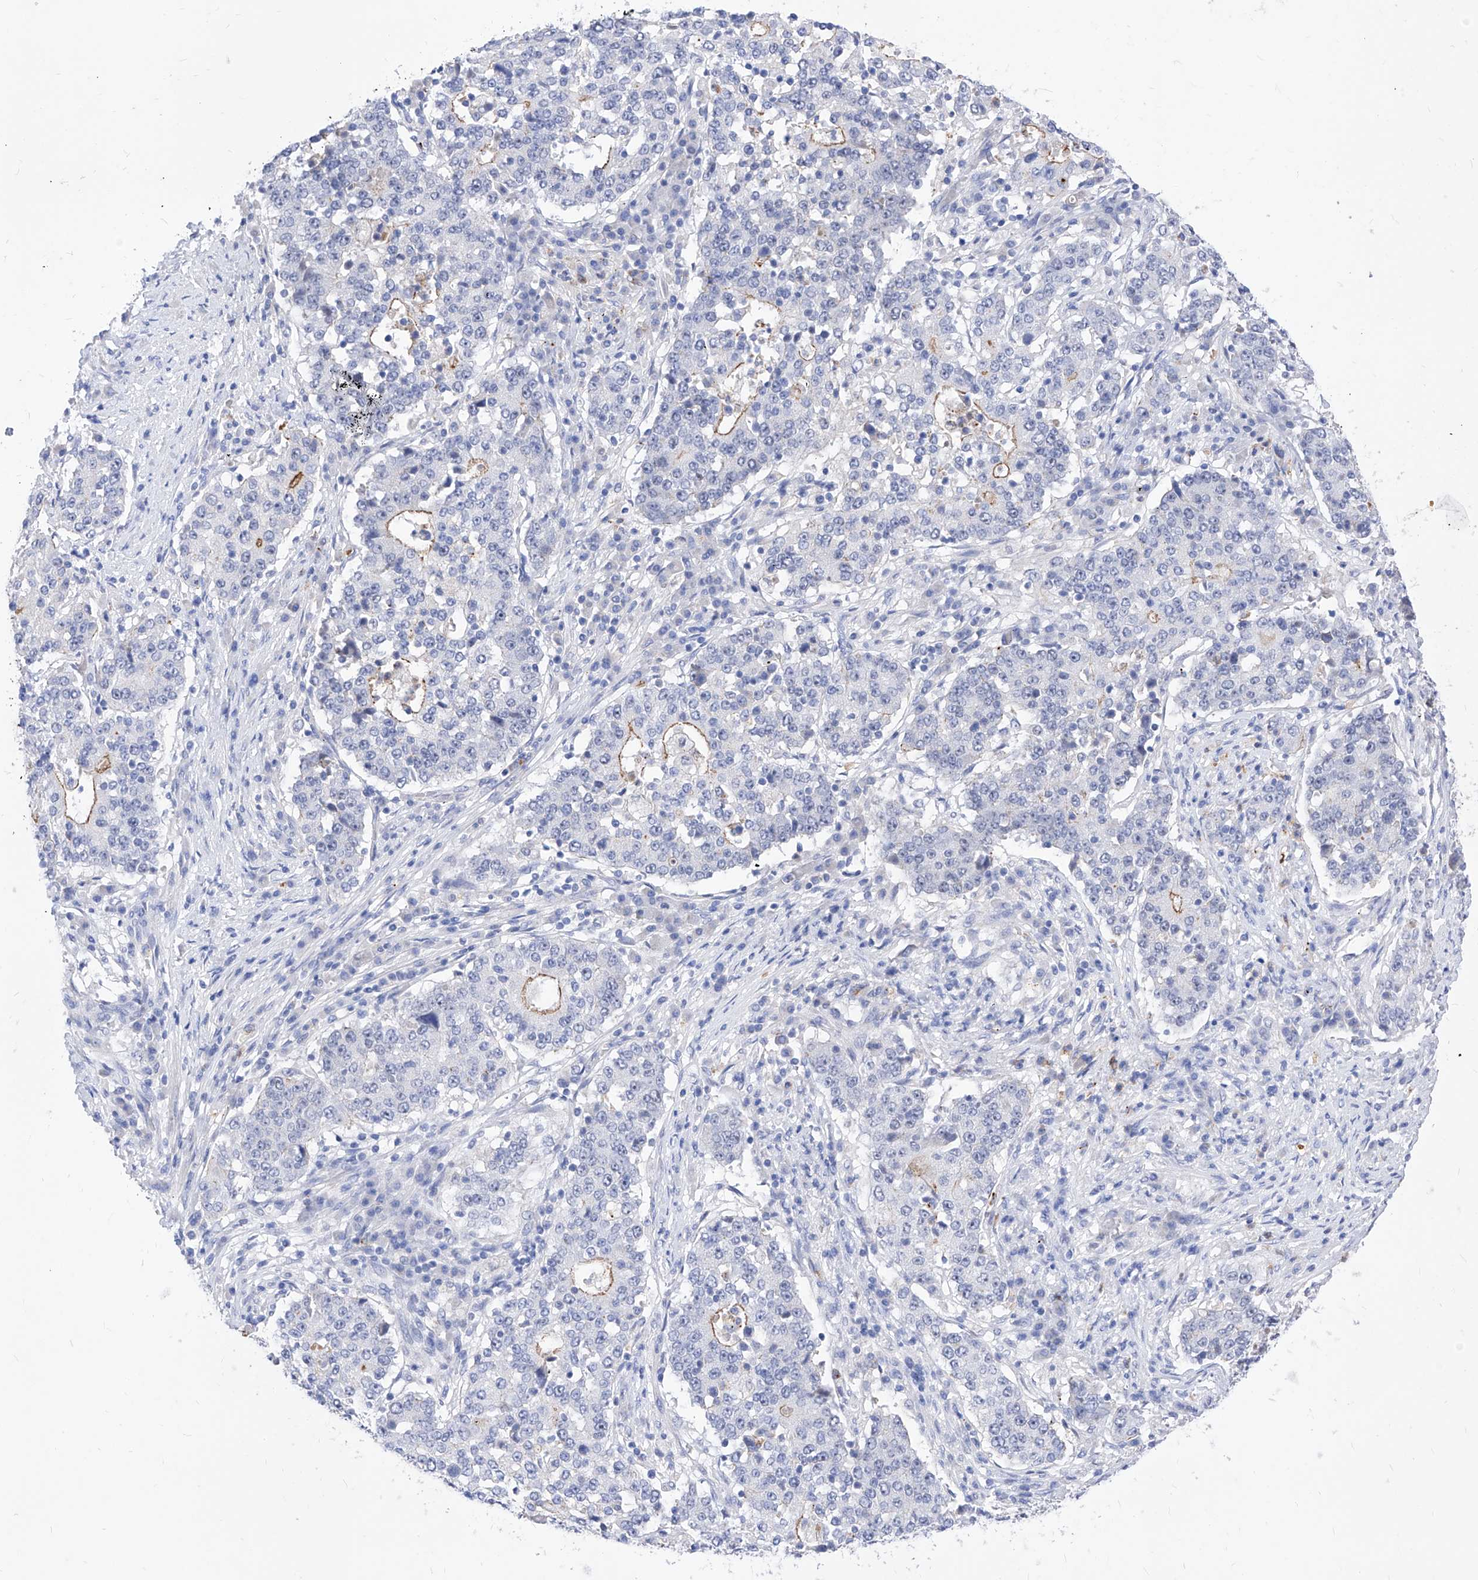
{"staining": {"intensity": "weak", "quantity": "<25%", "location": "cytoplasmic/membranous"}, "tissue": "stomach cancer", "cell_type": "Tumor cells", "image_type": "cancer", "snomed": [{"axis": "morphology", "description": "Adenocarcinoma, NOS"}, {"axis": "topography", "description": "Stomach"}], "caption": "The photomicrograph demonstrates no significant staining in tumor cells of stomach cancer.", "gene": "VAX1", "patient": {"sex": "male", "age": 59}}